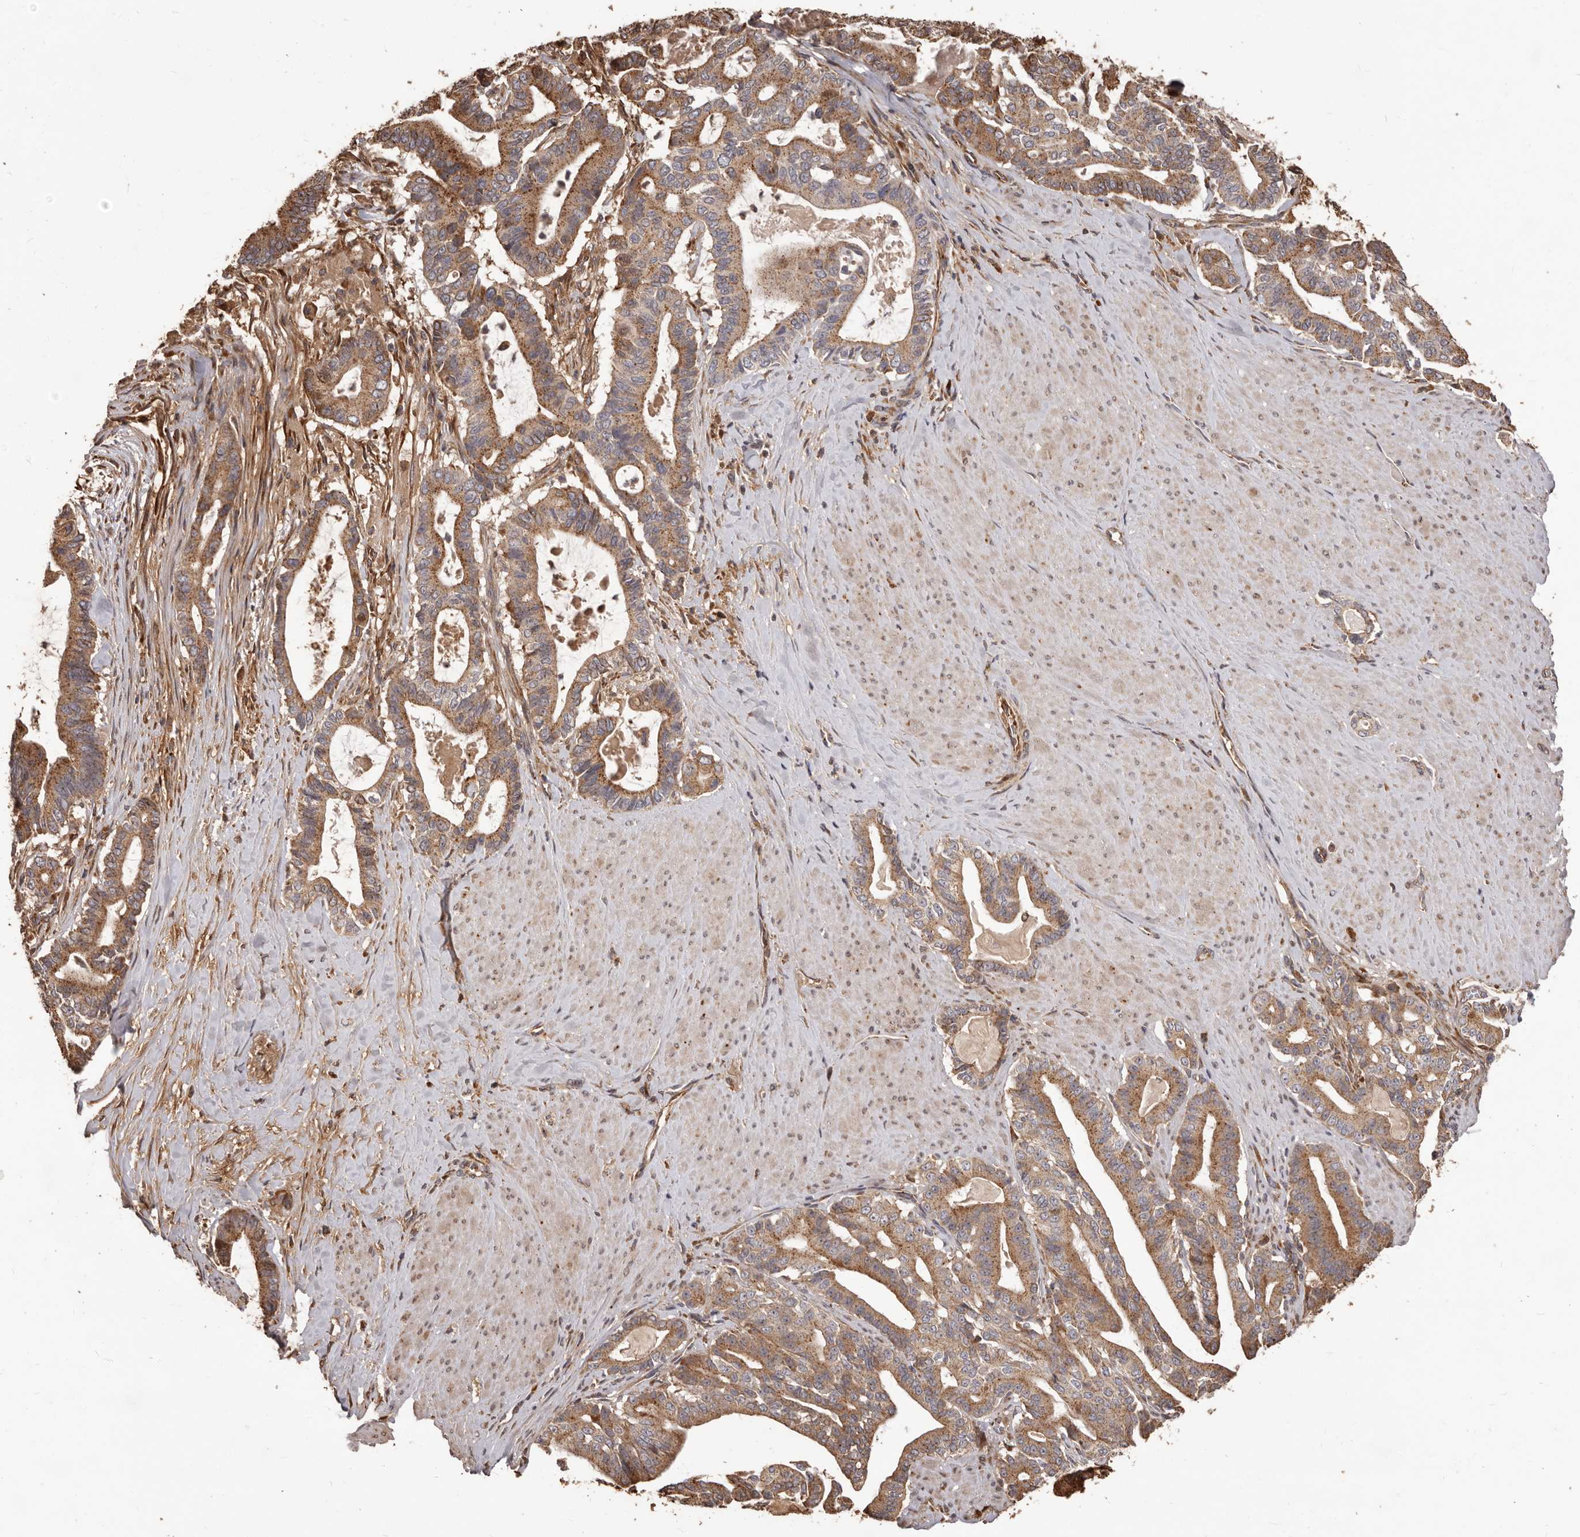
{"staining": {"intensity": "moderate", "quantity": ">75%", "location": "cytoplasmic/membranous"}, "tissue": "pancreatic cancer", "cell_type": "Tumor cells", "image_type": "cancer", "snomed": [{"axis": "morphology", "description": "Adenocarcinoma, NOS"}, {"axis": "topography", "description": "Pancreas"}], "caption": "Approximately >75% of tumor cells in human pancreatic cancer (adenocarcinoma) display moderate cytoplasmic/membranous protein expression as visualized by brown immunohistochemical staining.", "gene": "MTO1", "patient": {"sex": "male", "age": 63}}